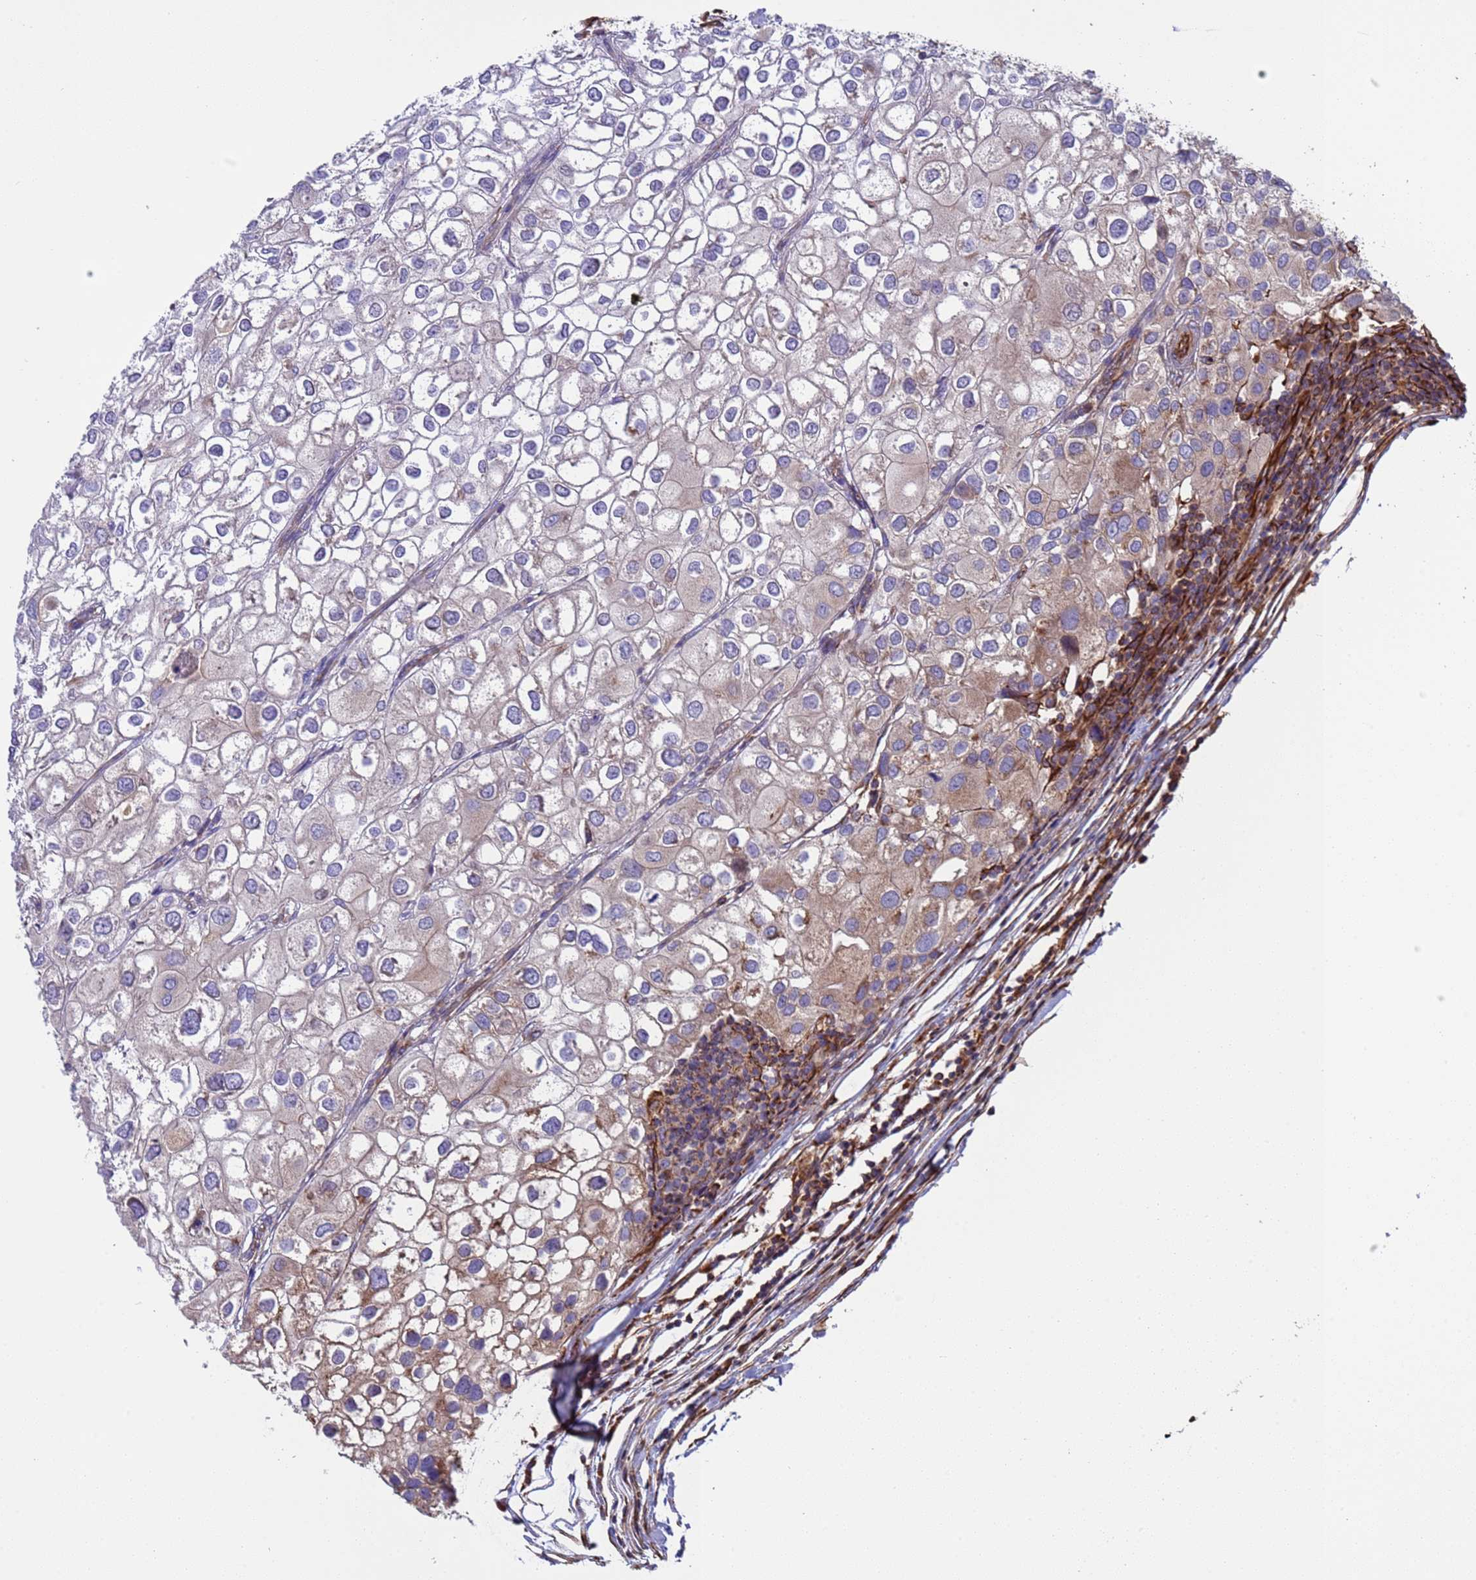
{"staining": {"intensity": "weak", "quantity": "<25%", "location": "cytoplasmic/membranous"}, "tissue": "urothelial cancer", "cell_type": "Tumor cells", "image_type": "cancer", "snomed": [{"axis": "morphology", "description": "Urothelial carcinoma, High grade"}, {"axis": "topography", "description": "Urinary bladder"}], "caption": "Immunohistochemistry histopathology image of neoplastic tissue: urothelial cancer stained with DAB demonstrates no significant protein staining in tumor cells. (DAB (3,3'-diaminobenzidine) immunohistochemistry visualized using brightfield microscopy, high magnification).", "gene": "NUDT12", "patient": {"sex": "male", "age": 64}}